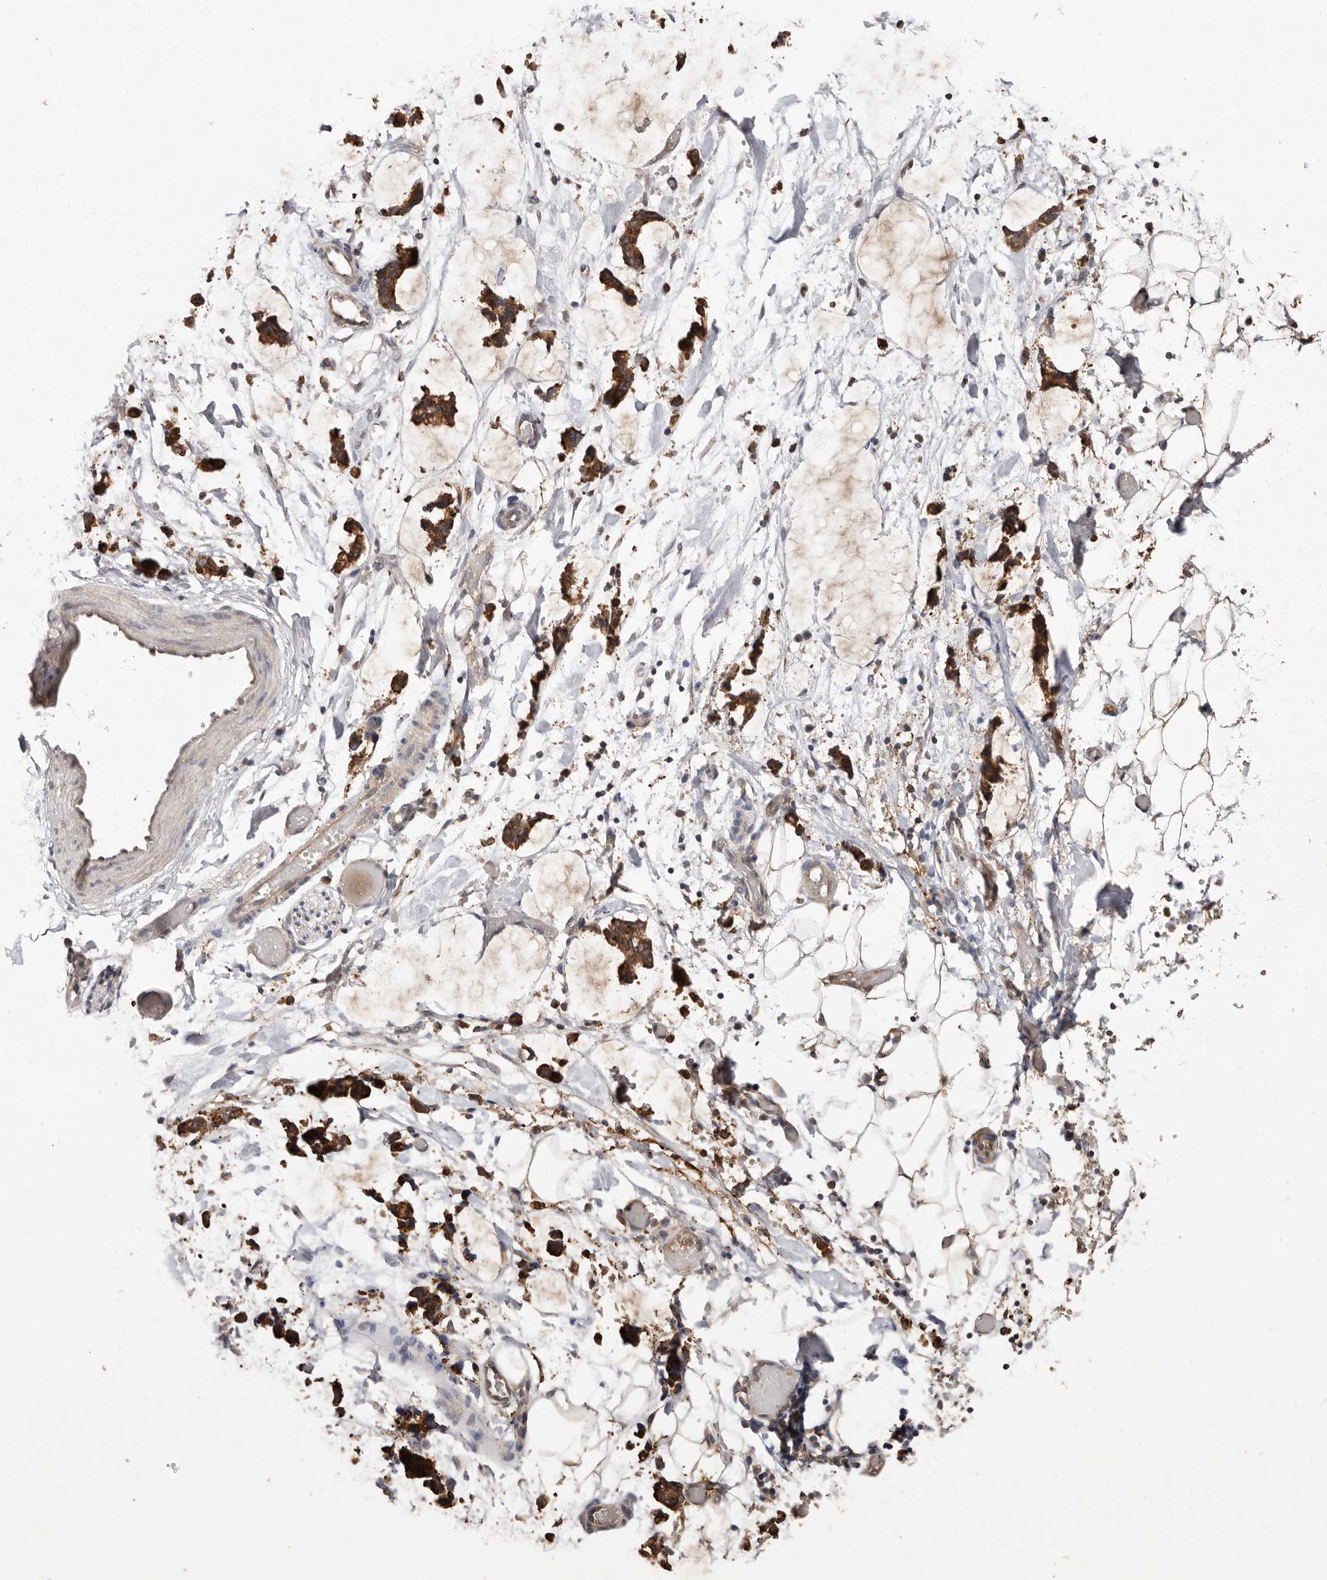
{"staining": {"intensity": "weak", "quantity": ">75%", "location": "cytoplasmic/membranous"}, "tissue": "soft tissue", "cell_type": "Fibroblasts", "image_type": "normal", "snomed": [{"axis": "morphology", "description": "Normal tissue, NOS"}, {"axis": "morphology", "description": "Adenocarcinoma, NOS"}, {"axis": "topography", "description": "Smooth muscle"}, {"axis": "topography", "description": "Colon"}], "caption": "Immunohistochemical staining of normal human soft tissue reveals >75% levels of weak cytoplasmic/membranous protein positivity in about >75% of fibroblasts. Nuclei are stained in blue.", "gene": "RSPO2", "patient": {"sex": "male", "age": 14}}